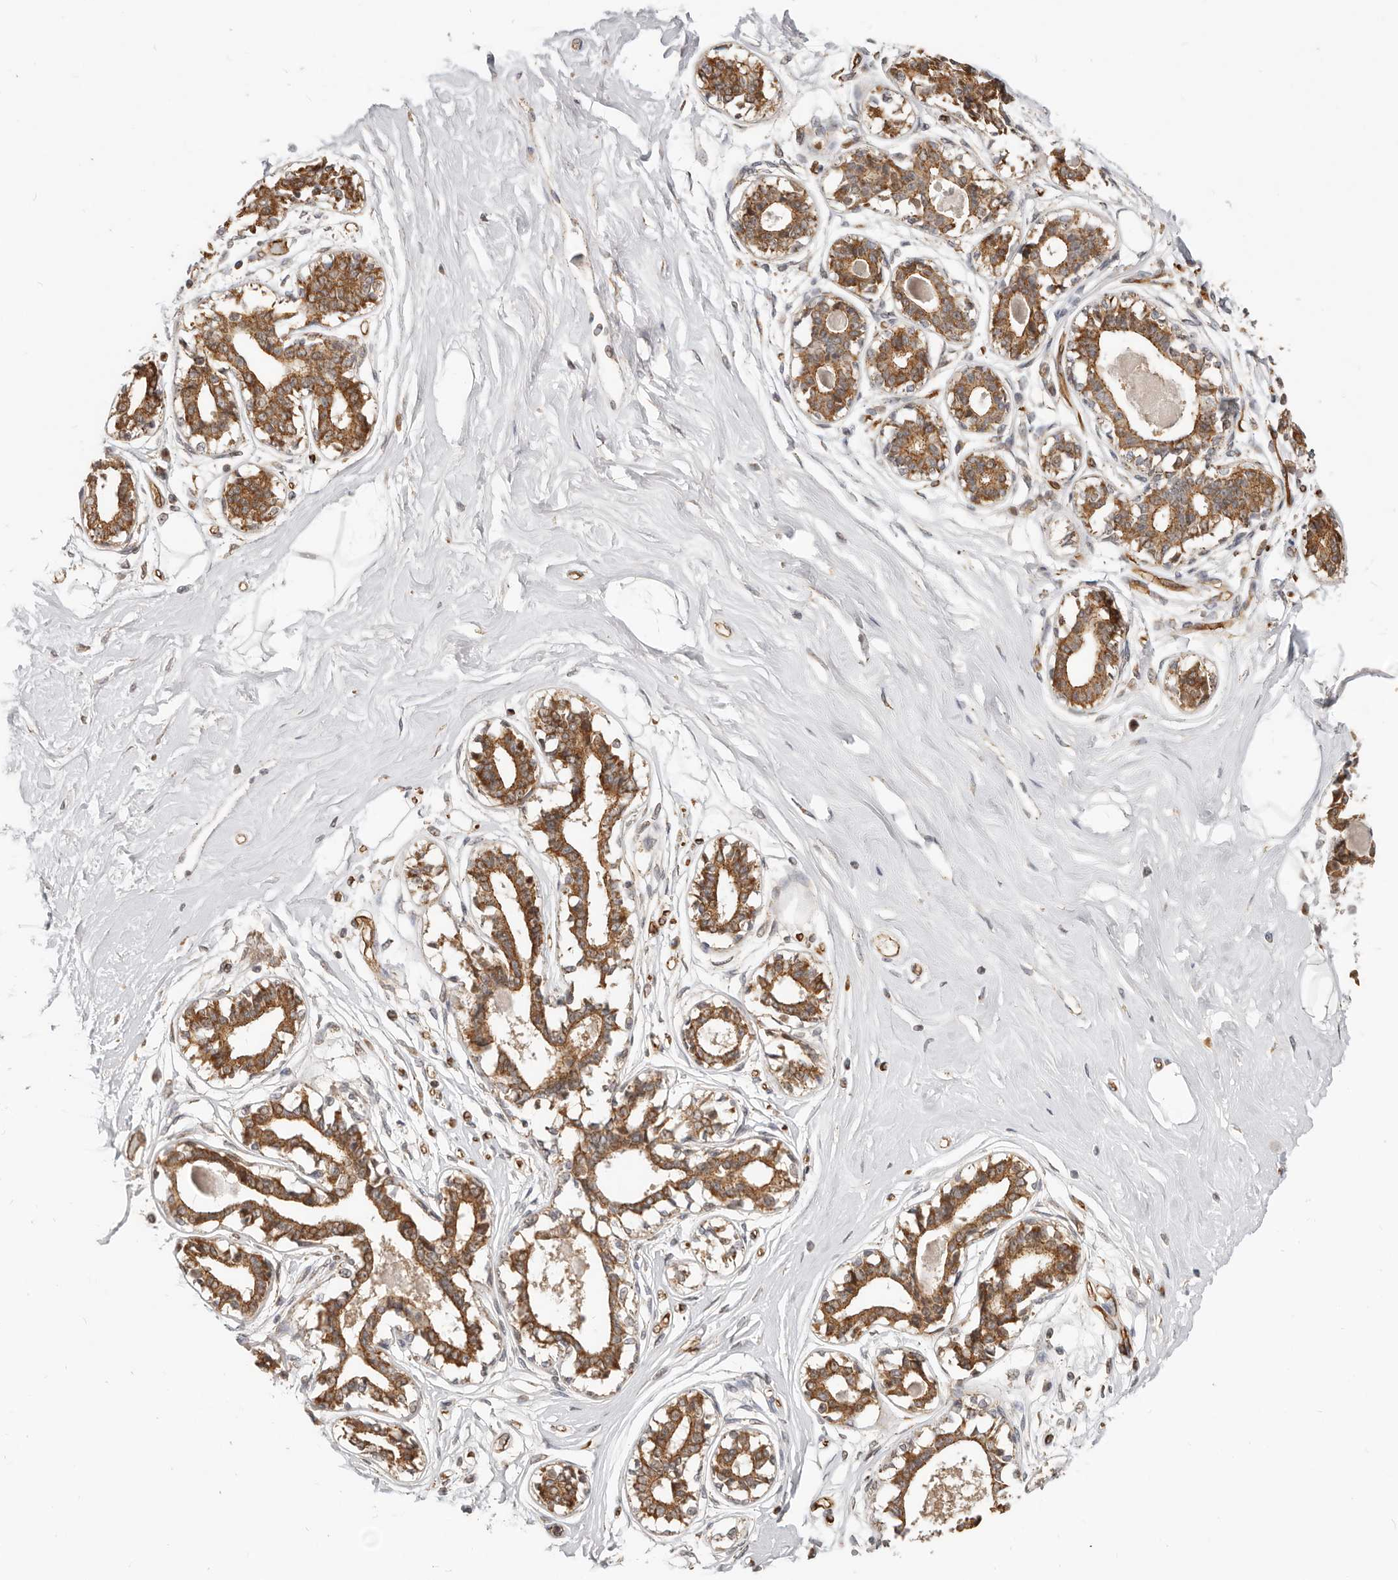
{"staining": {"intensity": "negative", "quantity": "none", "location": "none"}, "tissue": "breast", "cell_type": "Adipocytes", "image_type": "normal", "snomed": [{"axis": "morphology", "description": "Normal tissue, NOS"}, {"axis": "topography", "description": "Breast"}], "caption": "This is a micrograph of IHC staining of unremarkable breast, which shows no positivity in adipocytes. (DAB (3,3'-diaminobenzidine) immunohistochemistry (IHC) visualized using brightfield microscopy, high magnification).", "gene": "USP49", "patient": {"sex": "female", "age": 45}}